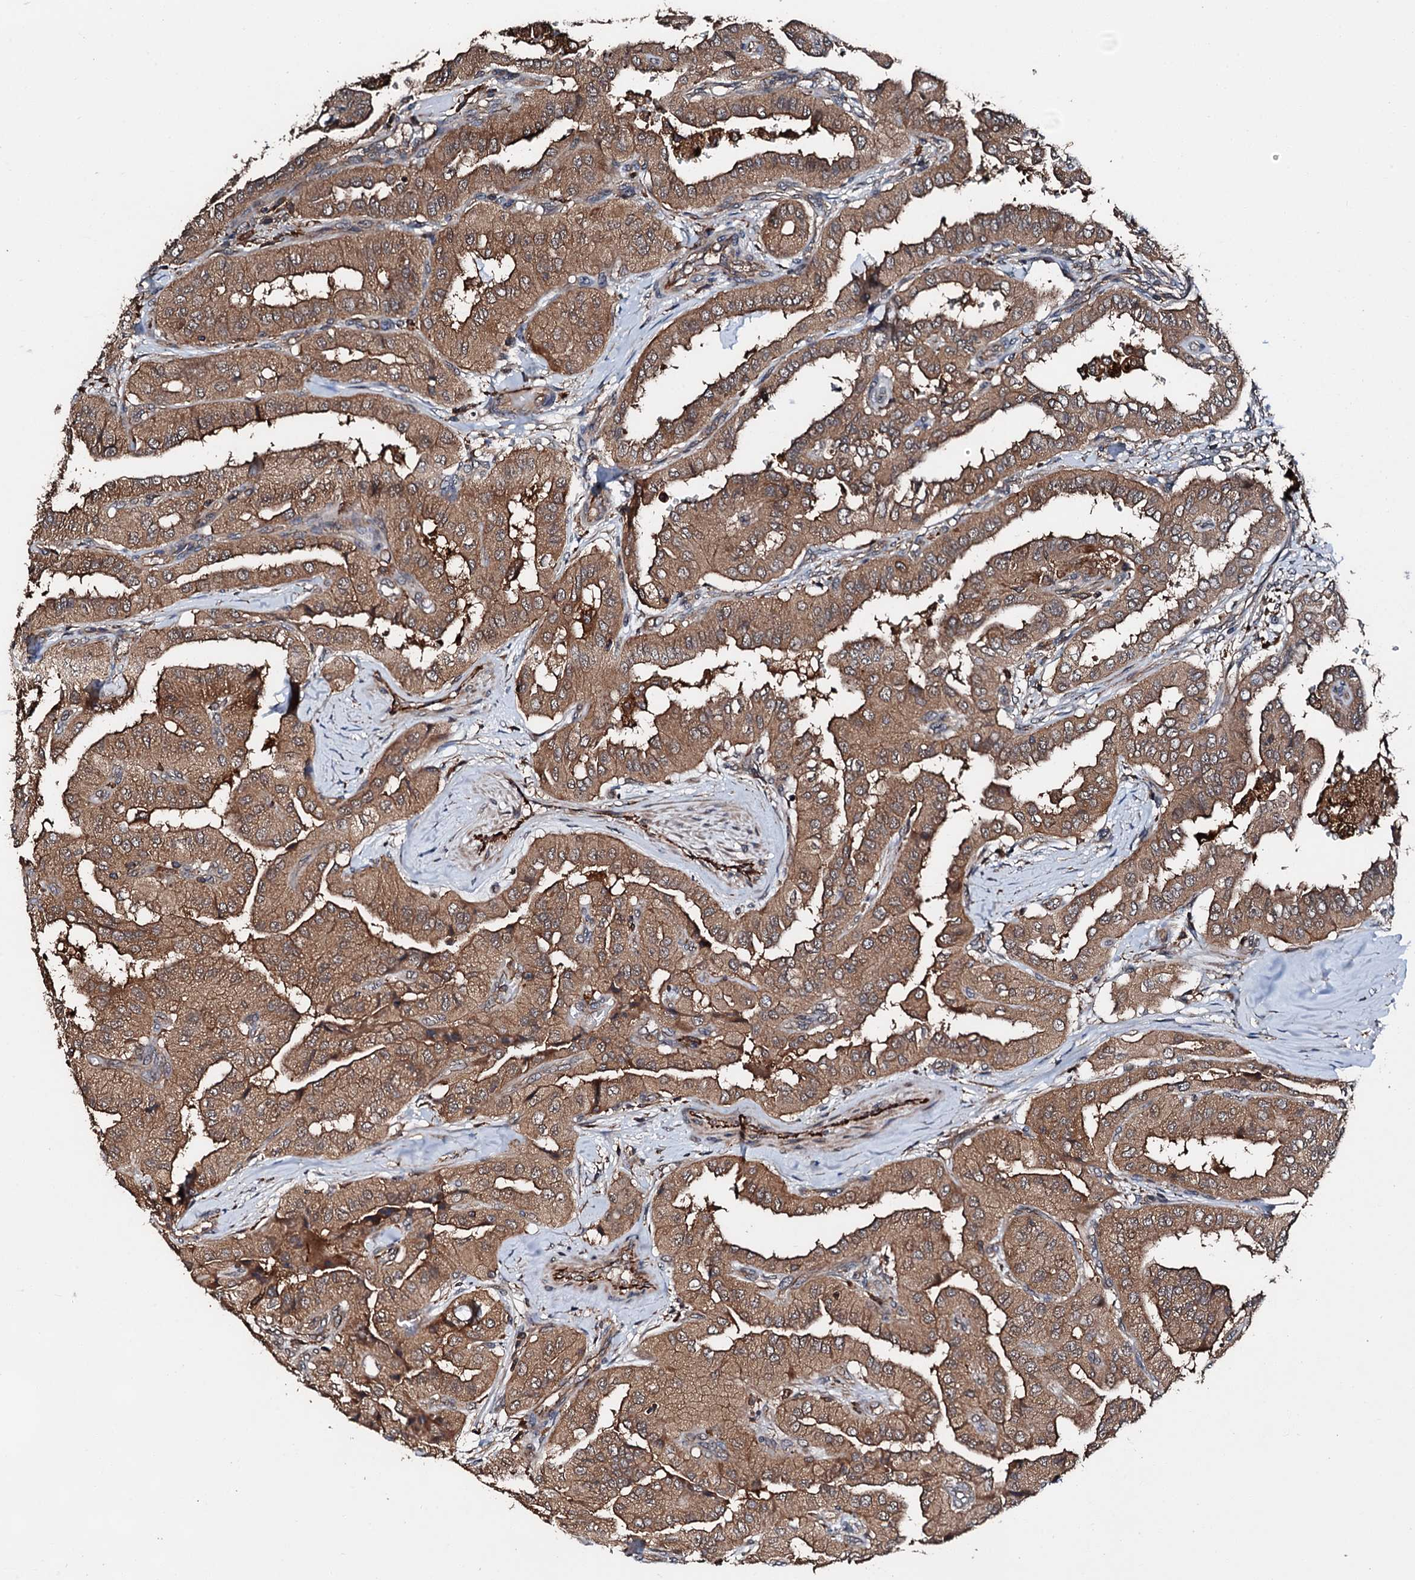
{"staining": {"intensity": "moderate", "quantity": ">75%", "location": "cytoplasmic/membranous"}, "tissue": "thyroid cancer", "cell_type": "Tumor cells", "image_type": "cancer", "snomed": [{"axis": "morphology", "description": "Papillary adenocarcinoma, NOS"}, {"axis": "topography", "description": "Thyroid gland"}], "caption": "A brown stain highlights moderate cytoplasmic/membranous positivity of a protein in thyroid cancer tumor cells. Ihc stains the protein in brown and the nuclei are stained blue.", "gene": "FGD4", "patient": {"sex": "female", "age": 59}}